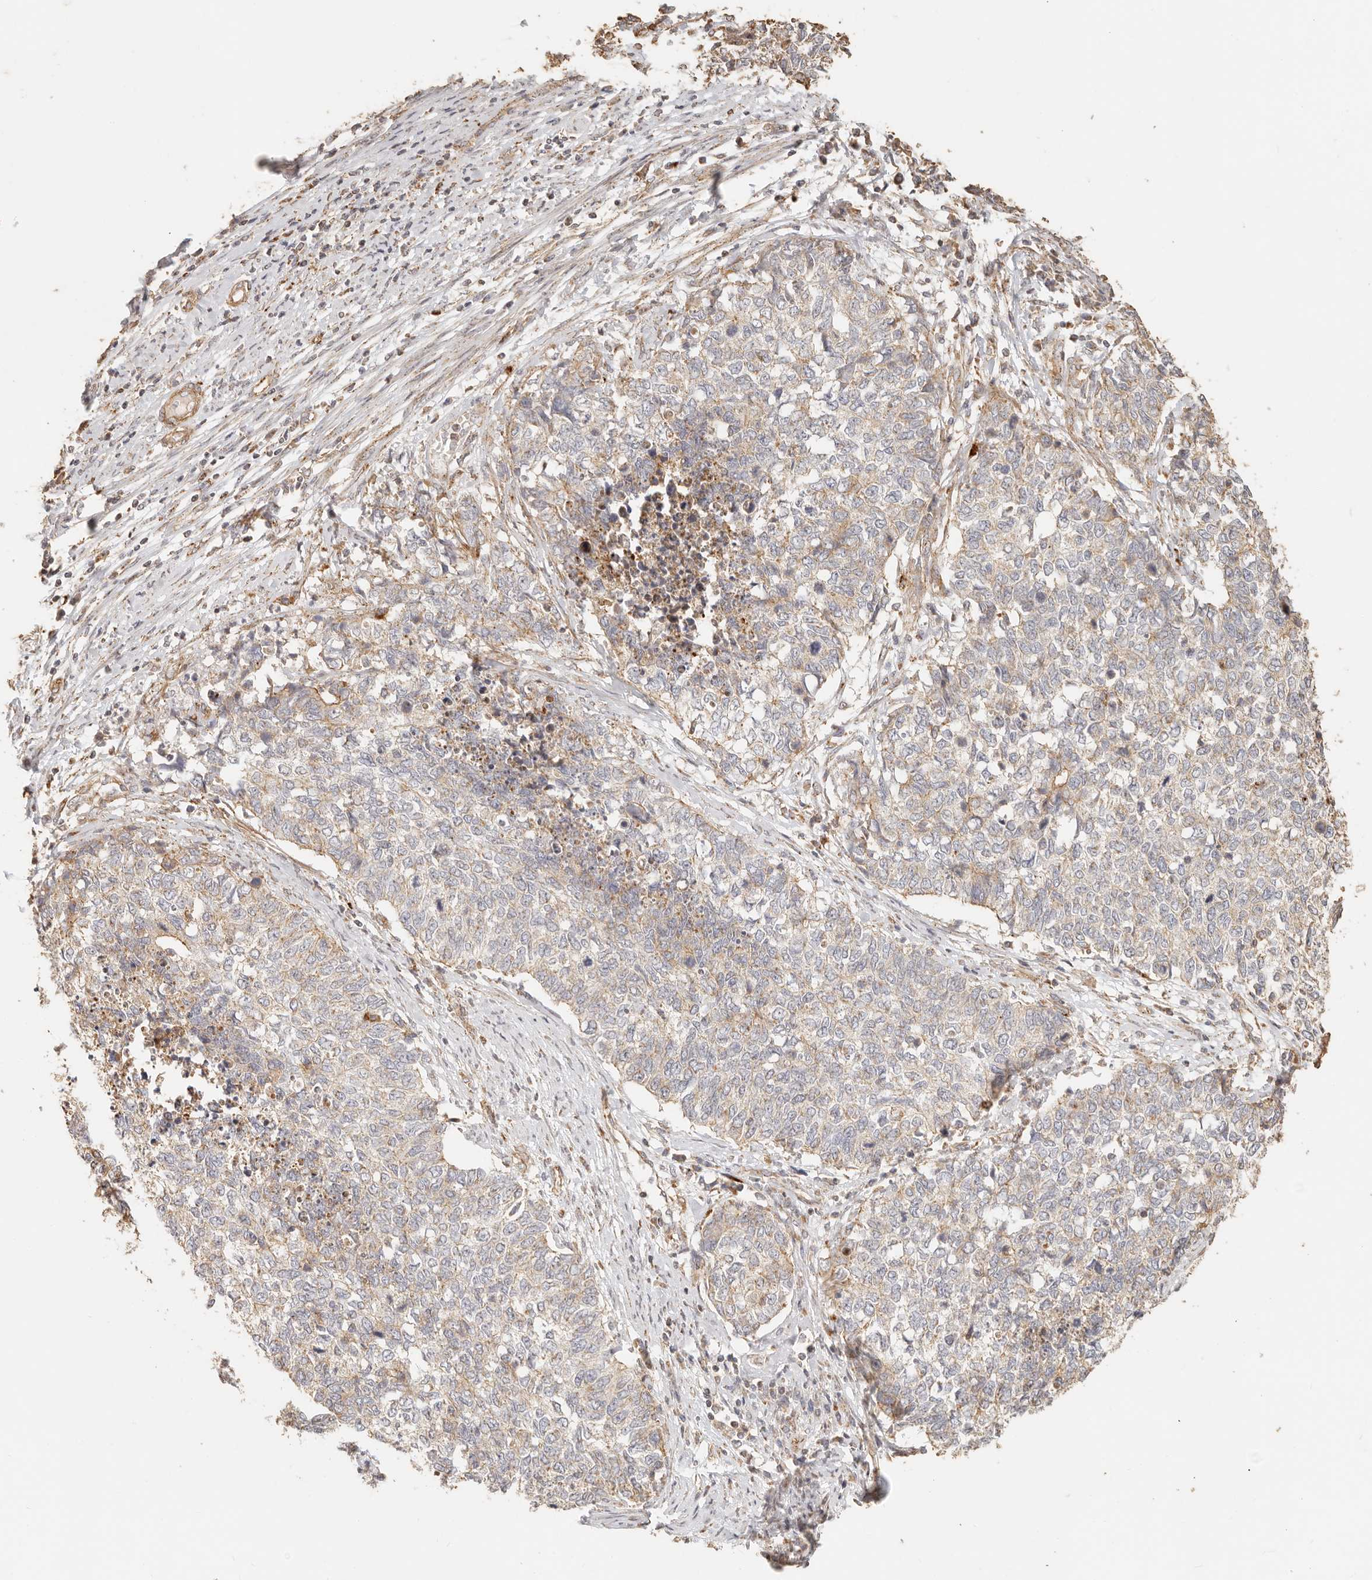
{"staining": {"intensity": "weak", "quantity": ">75%", "location": "cytoplasmic/membranous"}, "tissue": "cervical cancer", "cell_type": "Tumor cells", "image_type": "cancer", "snomed": [{"axis": "morphology", "description": "Squamous cell carcinoma, NOS"}, {"axis": "topography", "description": "Cervix"}], "caption": "A photomicrograph showing weak cytoplasmic/membranous positivity in approximately >75% of tumor cells in cervical squamous cell carcinoma, as visualized by brown immunohistochemical staining.", "gene": "PTPN22", "patient": {"sex": "female", "age": 63}}